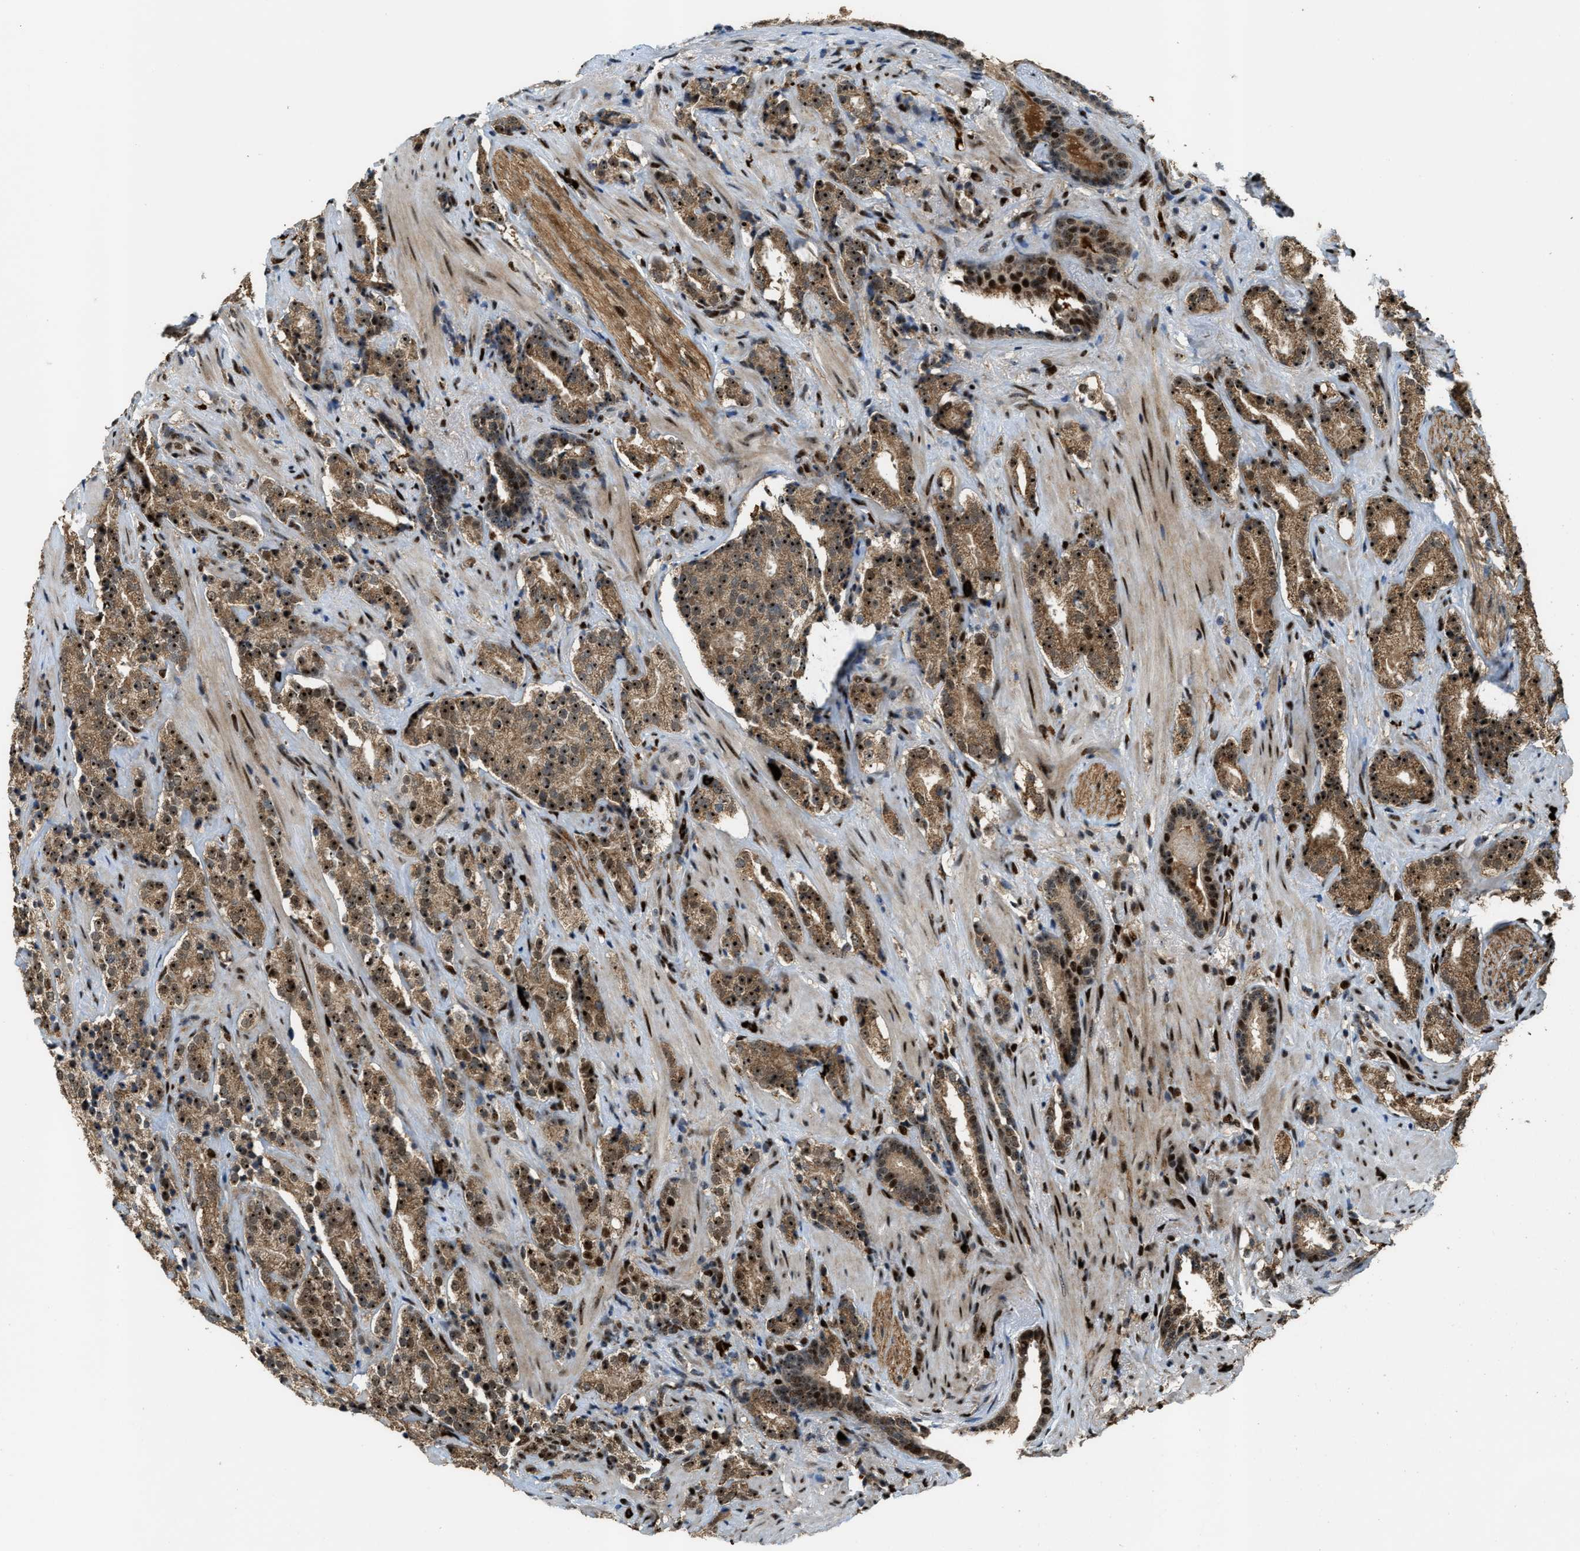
{"staining": {"intensity": "strong", "quantity": ">75%", "location": "cytoplasmic/membranous,nuclear"}, "tissue": "prostate cancer", "cell_type": "Tumor cells", "image_type": "cancer", "snomed": [{"axis": "morphology", "description": "Adenocarcinoma, High grade"}, {"axis": "topography", "description": "Prostate"}], "caption": "IHC of prostate cancer displays high levels of strong cytoplasmic/membranous and nuclear expression in about >75% of tumor cells.", "gene": "ZNF687", "patient": {"sex": "male", "age": 71}}